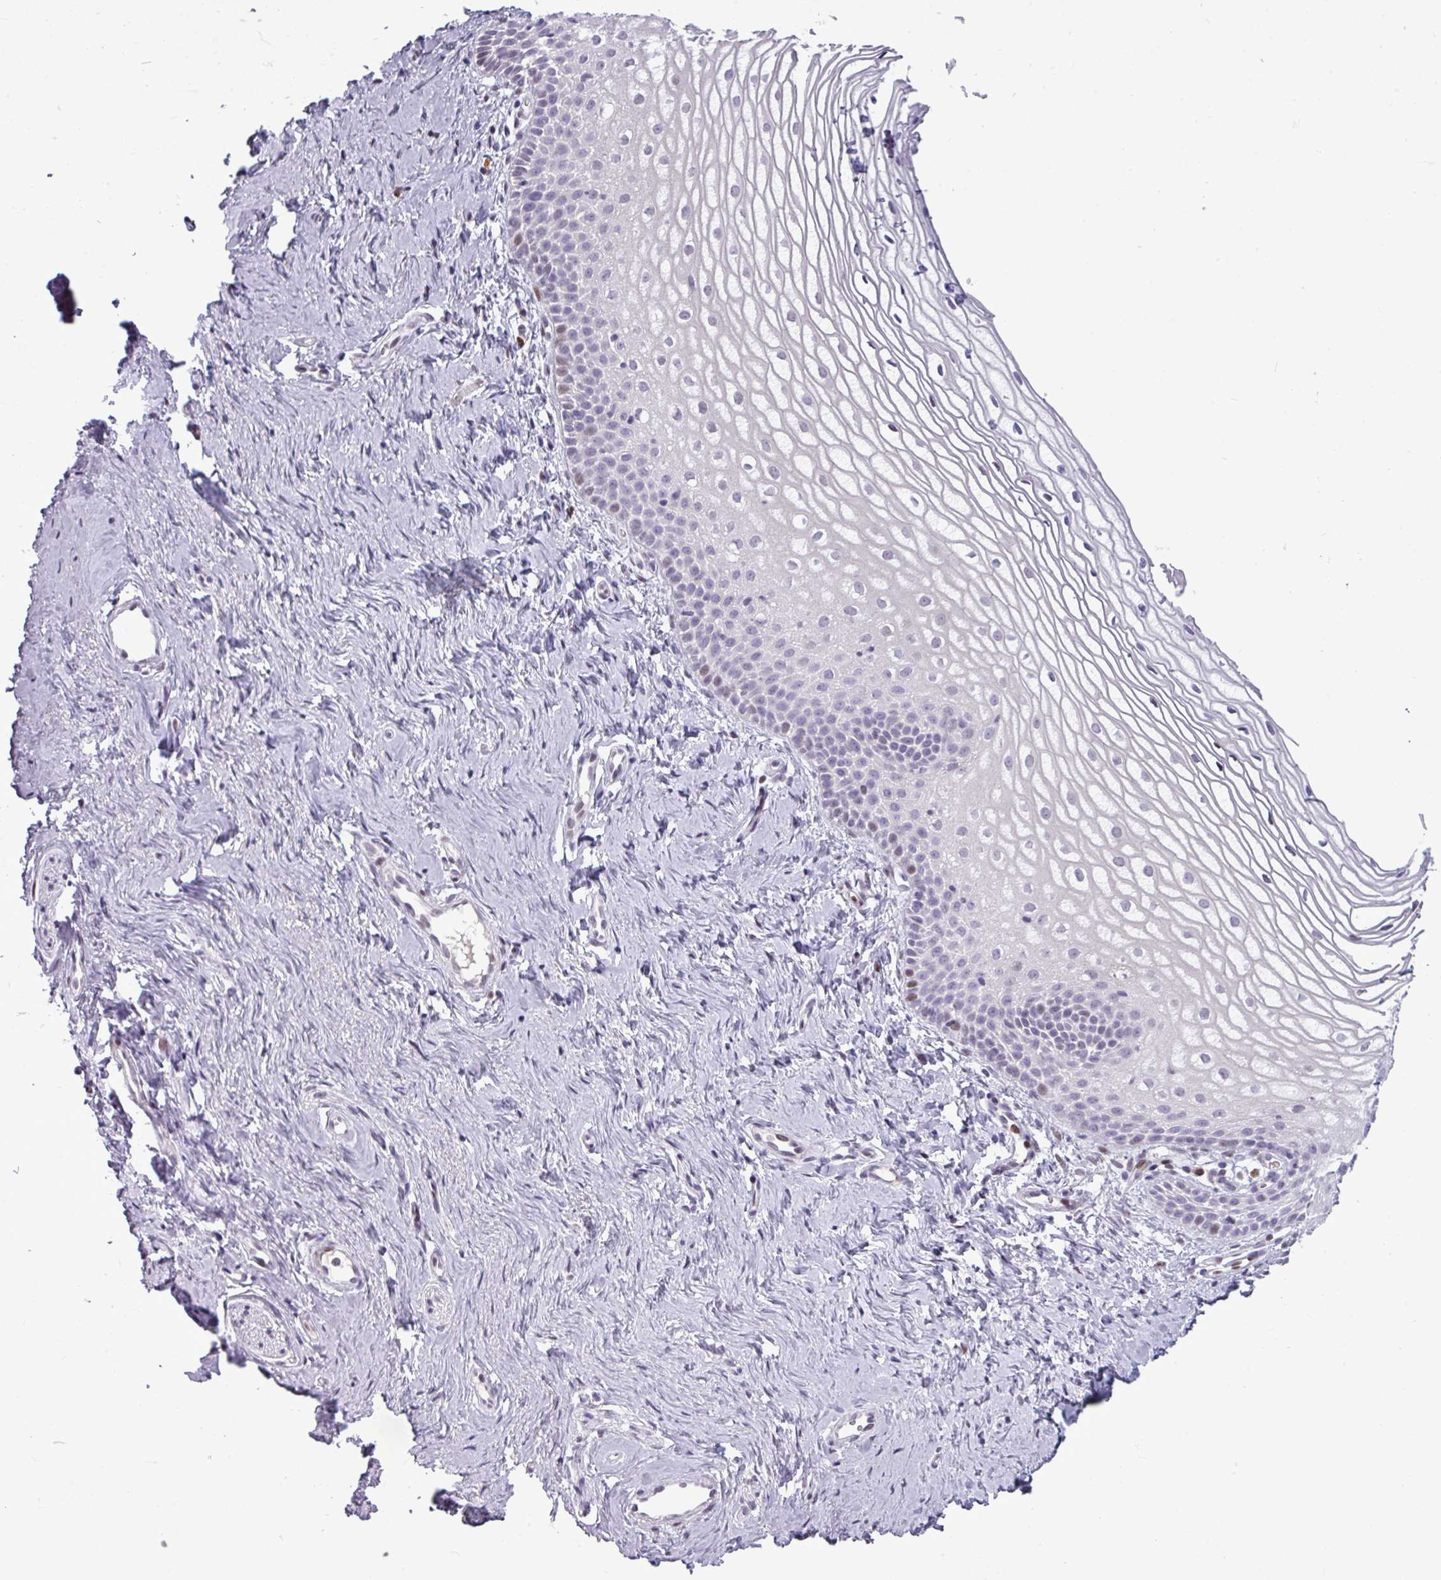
{"staining": {"intensity": "moderate", "quantity": "<25%", "location": "nuclear"}, "tissue": "vagina", "cell_type": "Squamous epithelial cells", "image_type": "normal", "snomed": [{"axis": "morphology", "description": "Normal tissue, NOS"}, {"axis": "topography", "description": "Vagina"}], "caption": "Immunohistochemical staining of benign vagina displays <25% levels of moderate nuclear protein expression in about <25% of squamous epithelial cells. Immunohistochemistry stains the protein of interest in brown and the nuclei are stained blue.", "gene": "SLC66A2", "patient": {"sex": "female", "age": 56}}